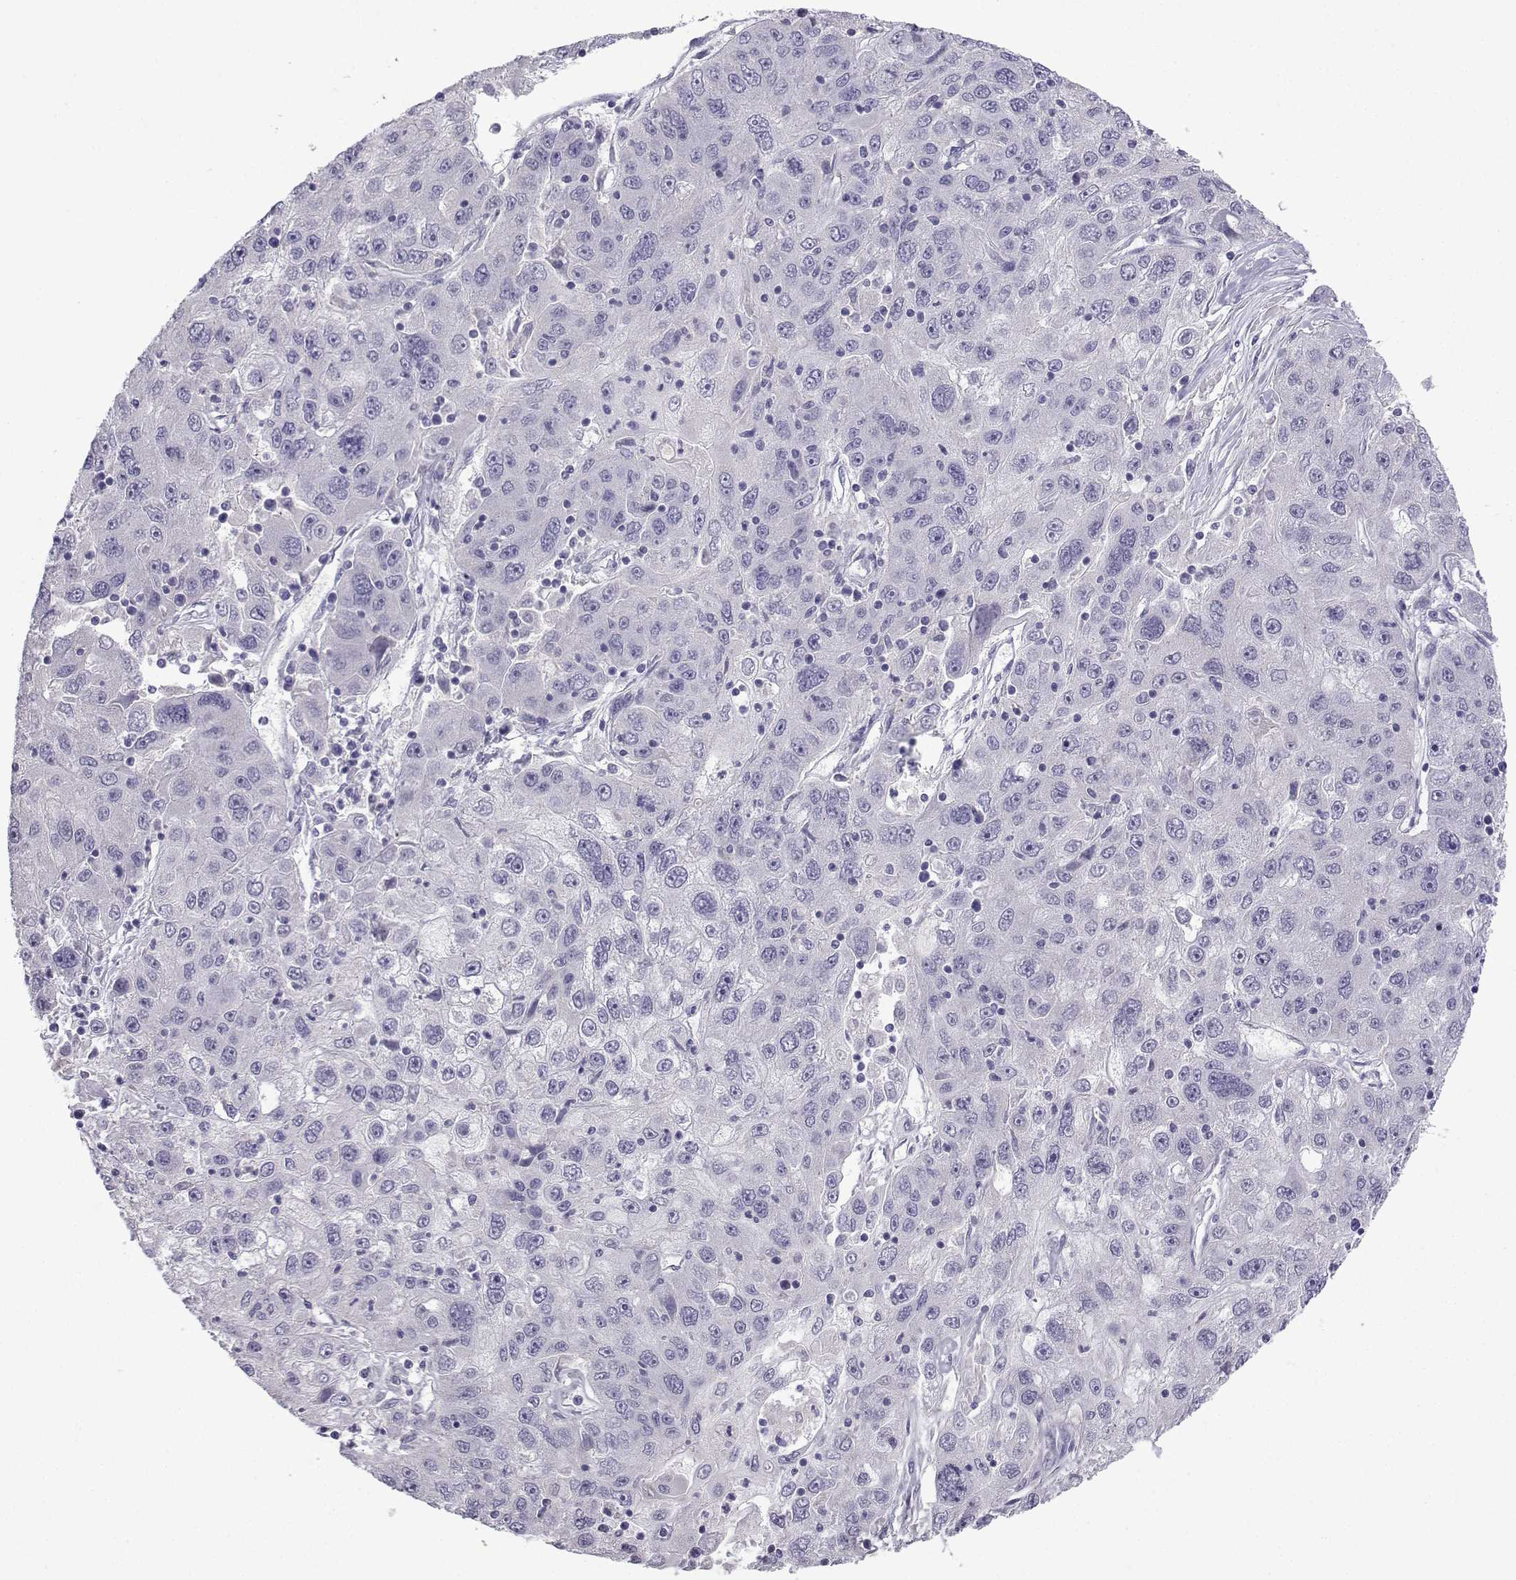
{"staining": {"intensity": "negative", "quantity": "none", "location": "none"}, "tissue": "stomach cancer", "cell_type": "Tumor cells", "image_type": "cancer", "snomed": [{"axis": "morphology", "description": "Adenocarcinoma, NOS"}, {"axis": "topography", "description": "Stomach"}], "caption": "The immunohistochemistry (IHC) histopathology image has no significant expression in tumor cells of stomach cancer tissue.", "gene": "SPACA7", "patient": {"sex": "male", "age": 56}}